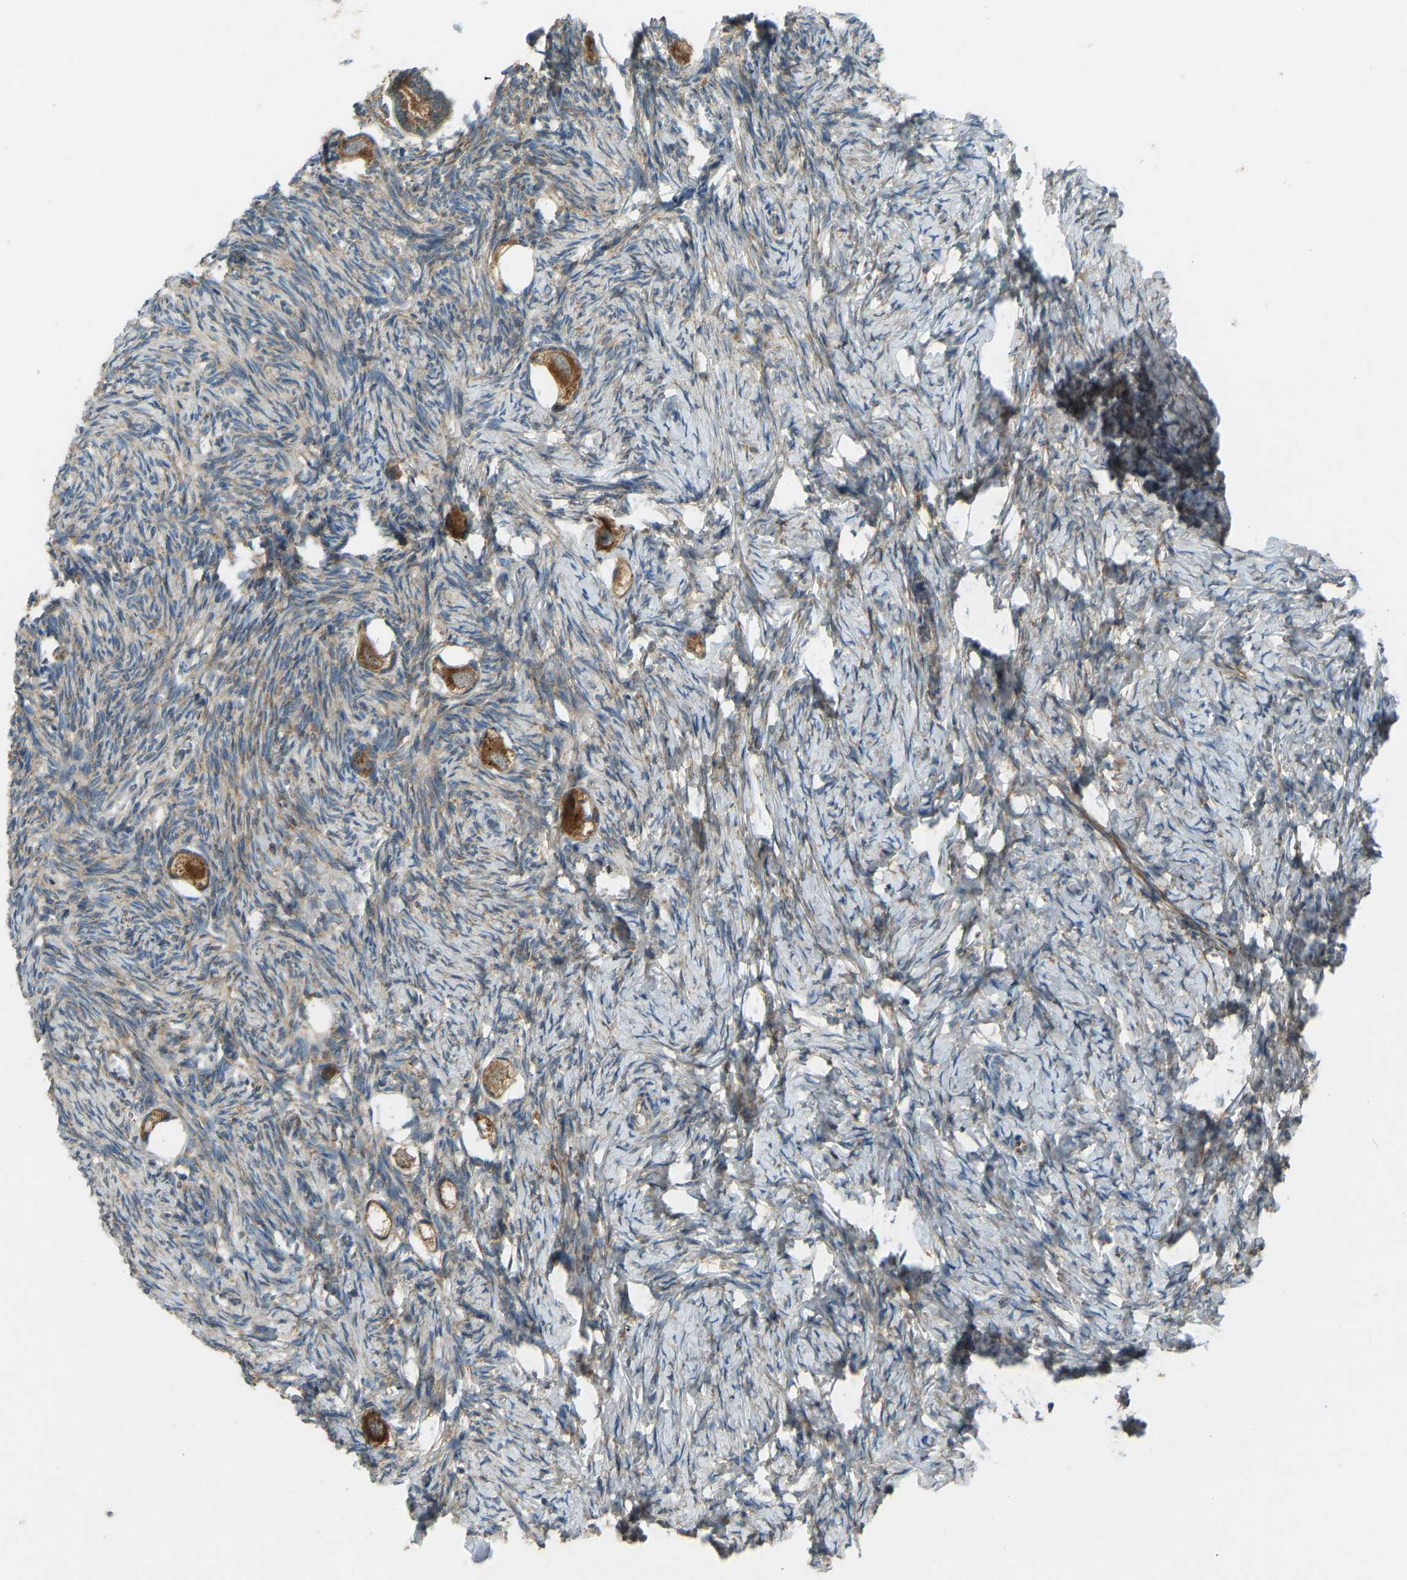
{"staining": {"intensity": "strong", "quantity": ">75%", "location": "cytoplasmic/membranous"}, "tissue": "ovary", "cell_type": "Follicle cells", "image_type": "normal", "snomed": [{"axis": "morphology", "description": "Normal tissue, NOS"}, {"axis": "topography", "description": "Ovary"}], "caption": "High-magnification brightfield microscopy of unremarkable ovary stained with DAB (3,3'-diaminobenzidine) (brown) and counterstained with hematoxylin (blue). follicle cells exhibit strong cytoplasmic/membranous positivity is identified in about>75% of cells. (Stains: DAB (3,3'-diaminobenzidine) in brown, nuclei in blue, Microscopy: brightfield microscopy at high magnification).", "gene": "STAU2", "patient": {"sex": "female", "age": 27}}